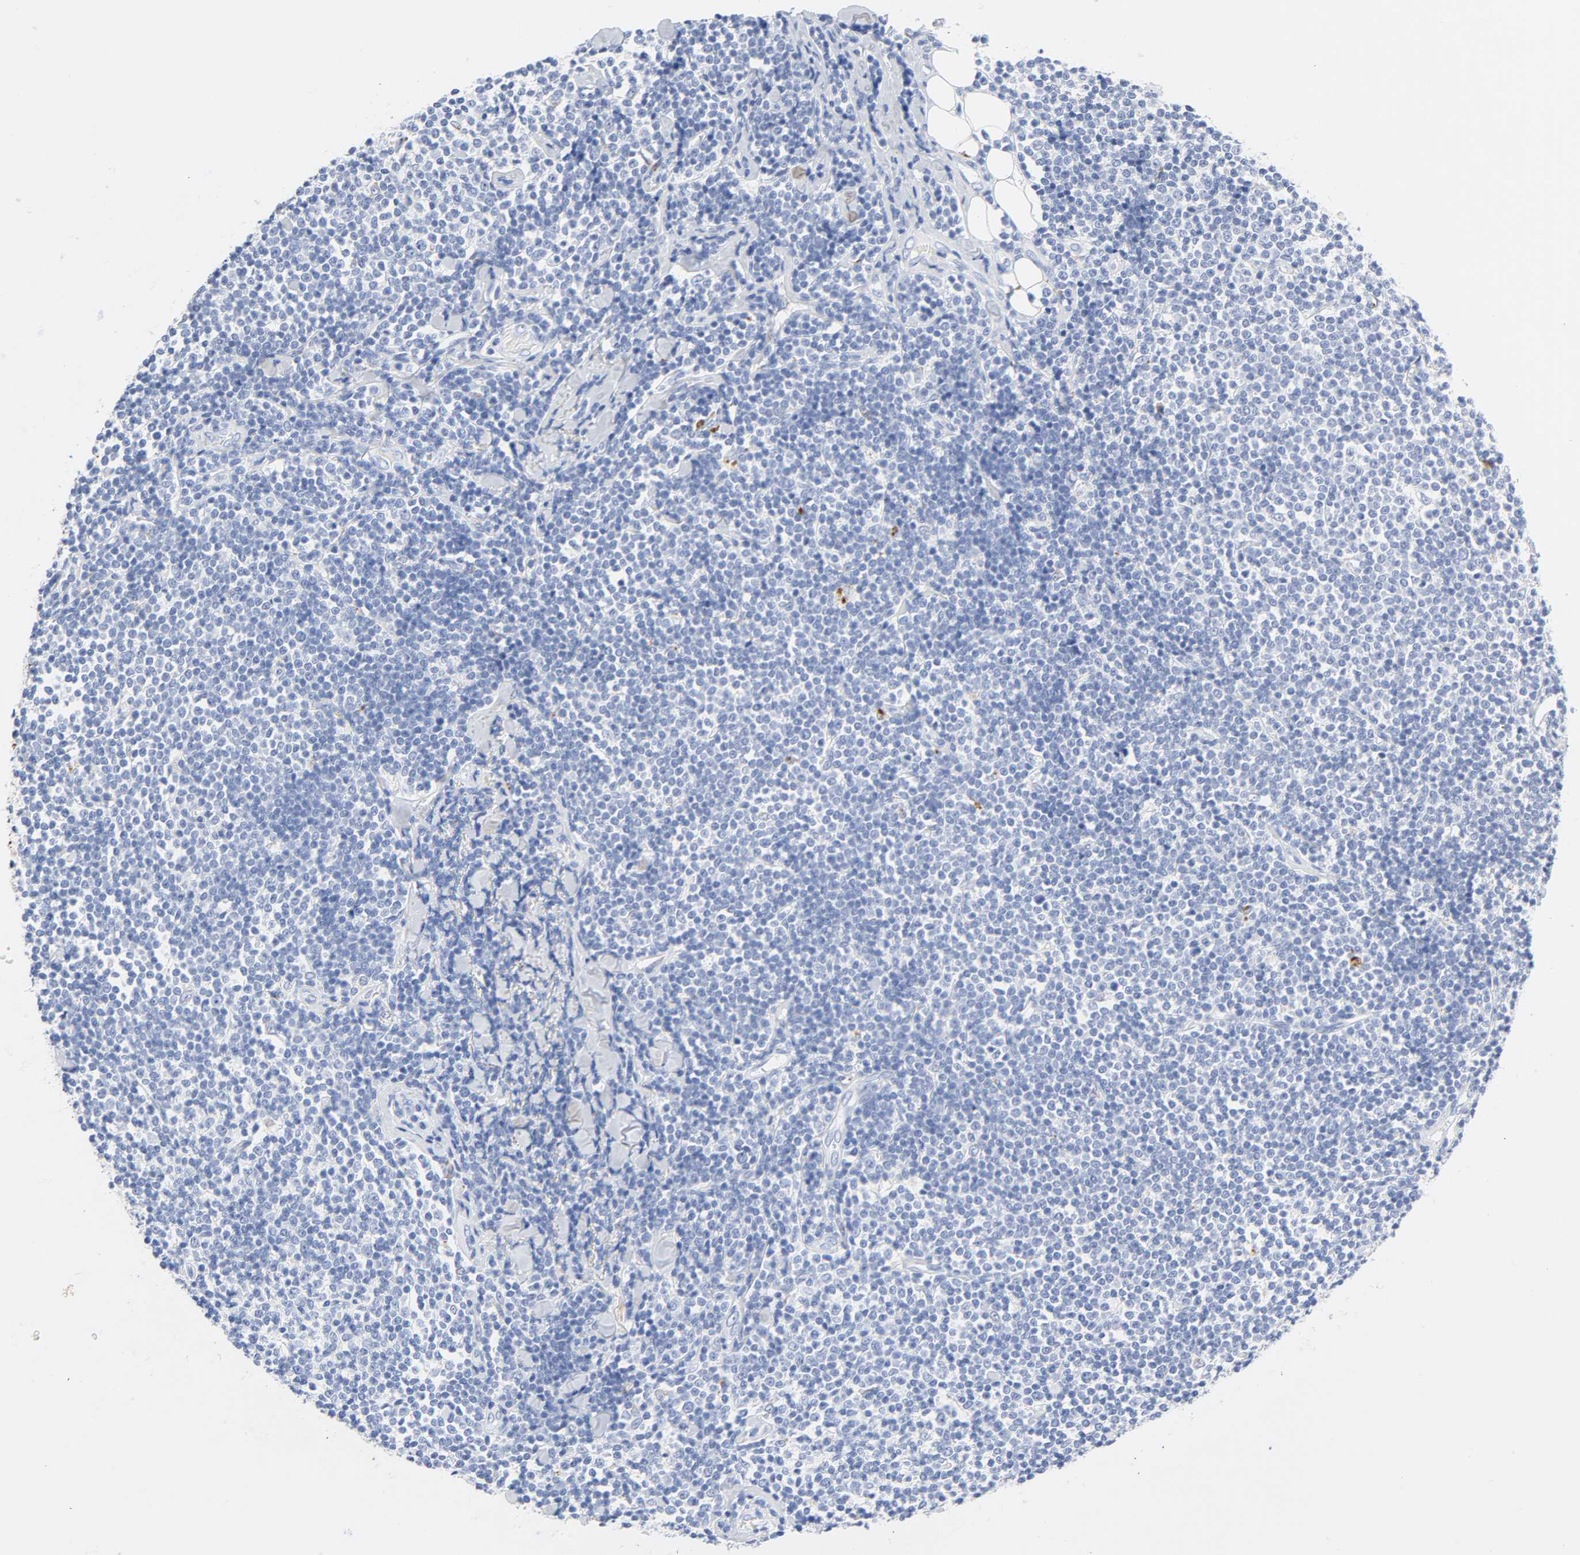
{"staining": {"intensity": "negative", "quantity": "none", "location": "none"}, "tissue": "lymphoma", "cell_type": "Tumor cells", "image_type": "cancer", "snomed": [{"axis": "morphology", "description": "Malignant lymphoma, non-Hodgkin's type, Low grade"}, {"axis": "topography", "description": "Soft tissue"}], "caption": "DAB immunohistochemical staining of human malignant lymphoma, non-Hodgkin's type (low-grade) demonstrates no significant positivity in tumor cells.", "gene": "PLP1", "patient": {"sex": "male", "age": 92}}